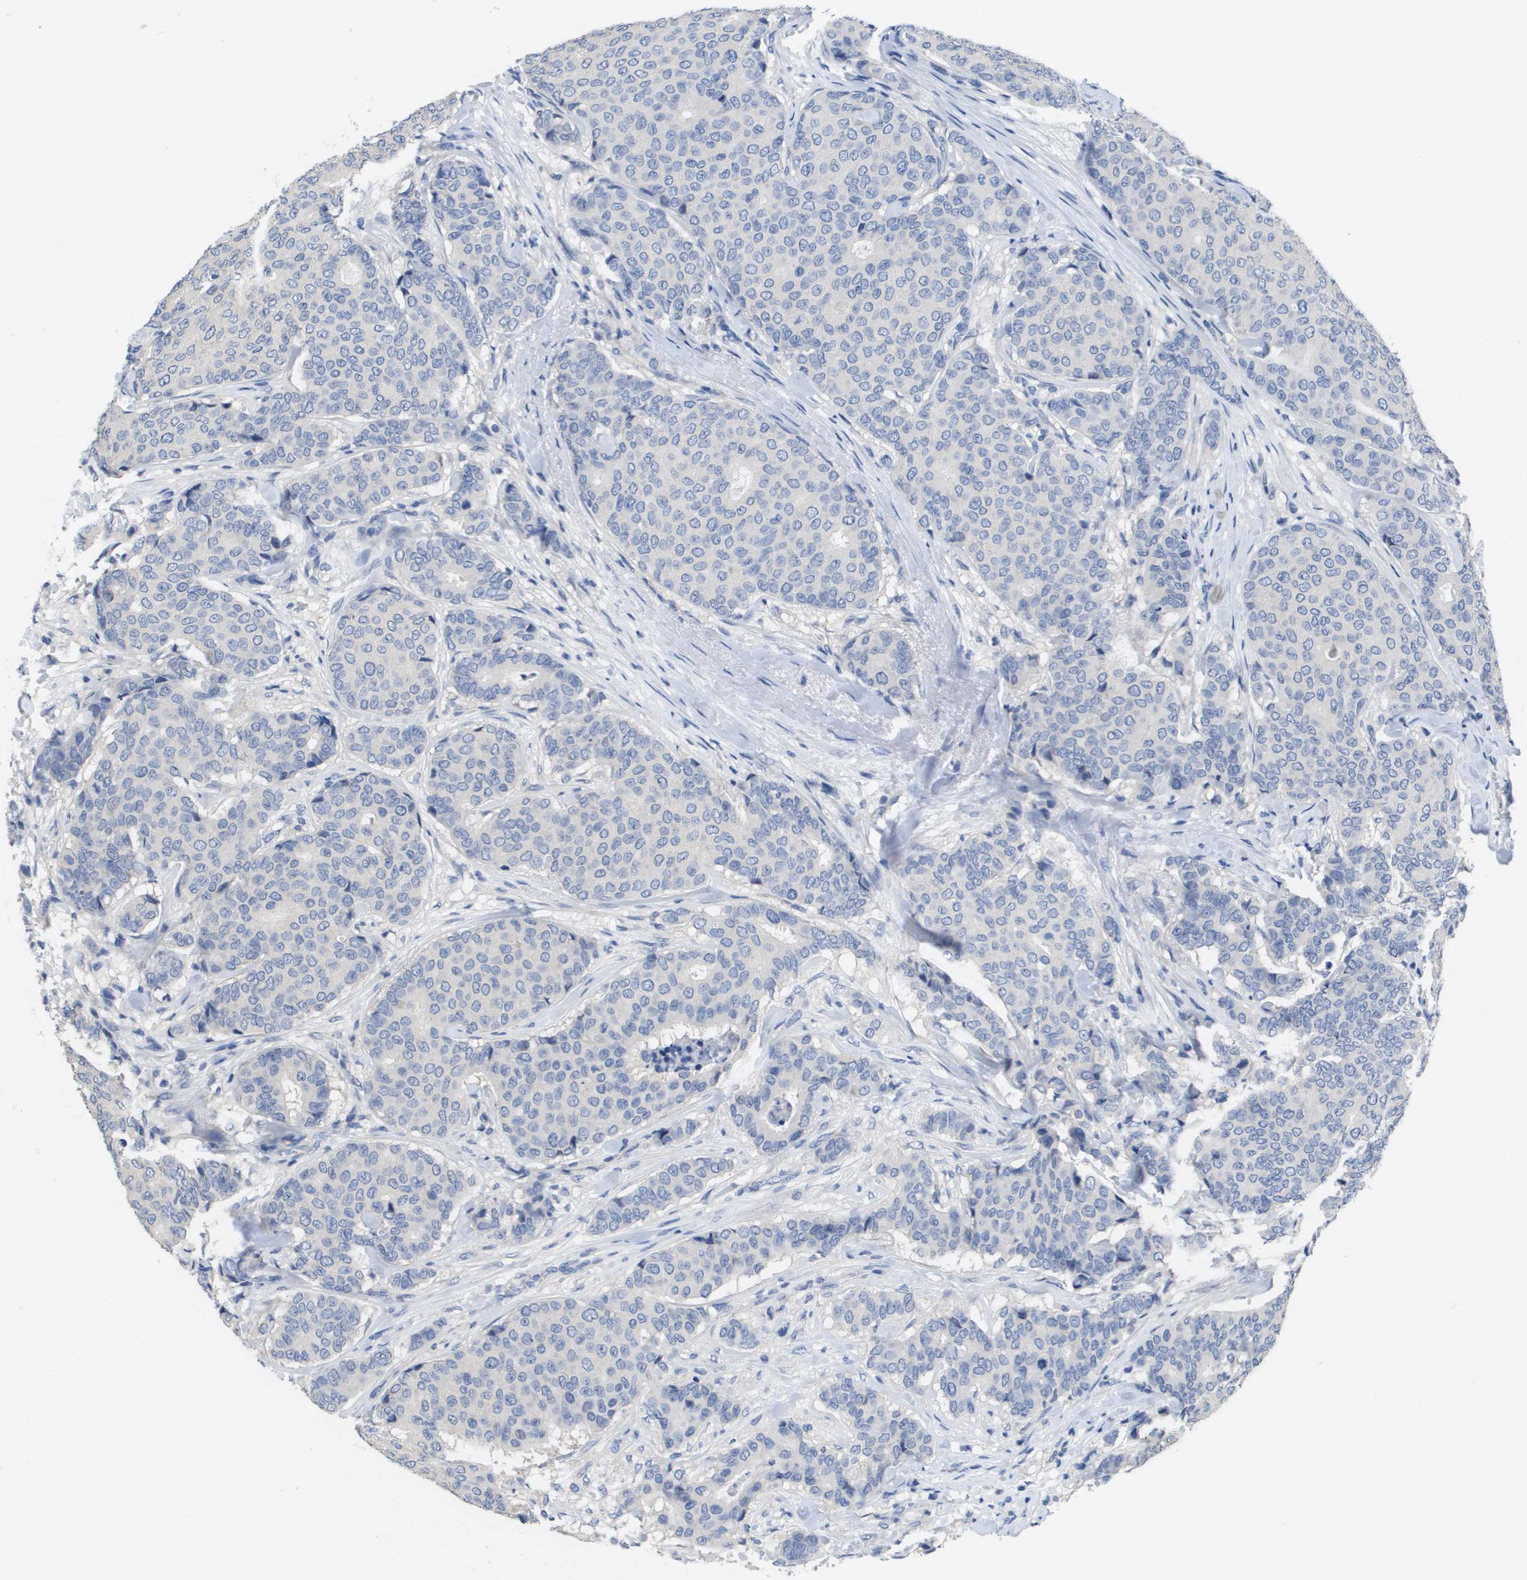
{"staining": {"intensity": "negative", "quantity": "none", "location": "none"}, "tissue": "breast cancer", "cell_type": "Tumor cells", "image_type": "cancer", "snomed": [{"axis": "morphology", "description": "Duct carcinoma"}, {"axis": "topography", "description": "Breast"}], "caption": "Immunohistochemistry photomicrograph of neoplastic tissue: invasive ductal carcinoma (breast) stained with DAB exhibits no significant protein positivity in tumor cells.", "gene": "CA9", "patient": {"sex": "female", "age": 75}}